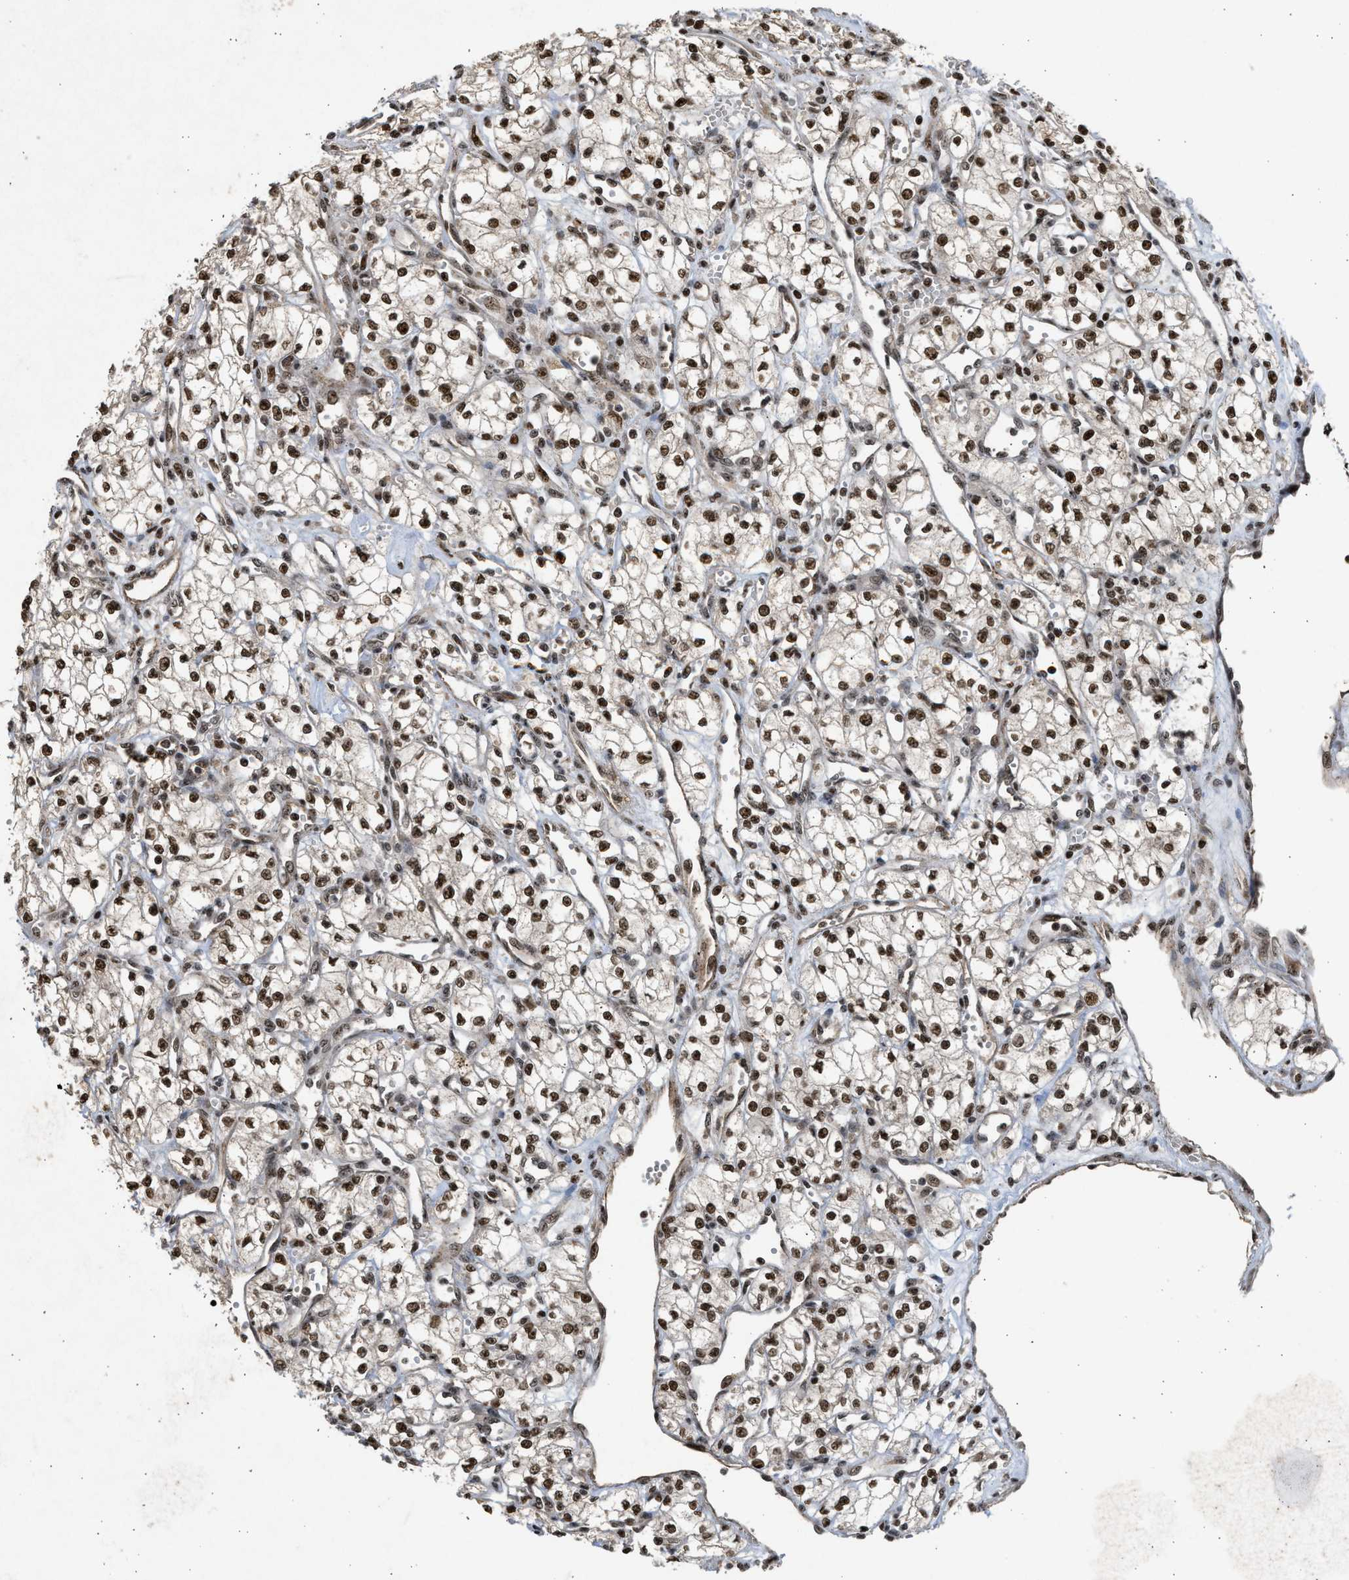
{"staining": {"intensity": "strong", "quantity": ">75%", "location": "nuclear"}, "tissue": "renal cancer", "cell_type": "Tumor cells", "image_type": "cancer", "snomed": [{"axis": "morphology", "description": "Adenocarcinoma, NOS"}, {"axis": "topography", "description": "Kidney"}], "caption": "An immunohistochemistry histopathology image of tumor tissue is shown. Protein staining in brown shows strong nuclear positivity in renal adenocarcinoma within tumor cells. (Stains: DAB (3,3'-diaminobenzidine) in brown, nuclei in blue, Microscopy: brightfield microscopy at high magnification).", "gene": "TFDP2", "patient": {"sex": "male", "age": 59}}